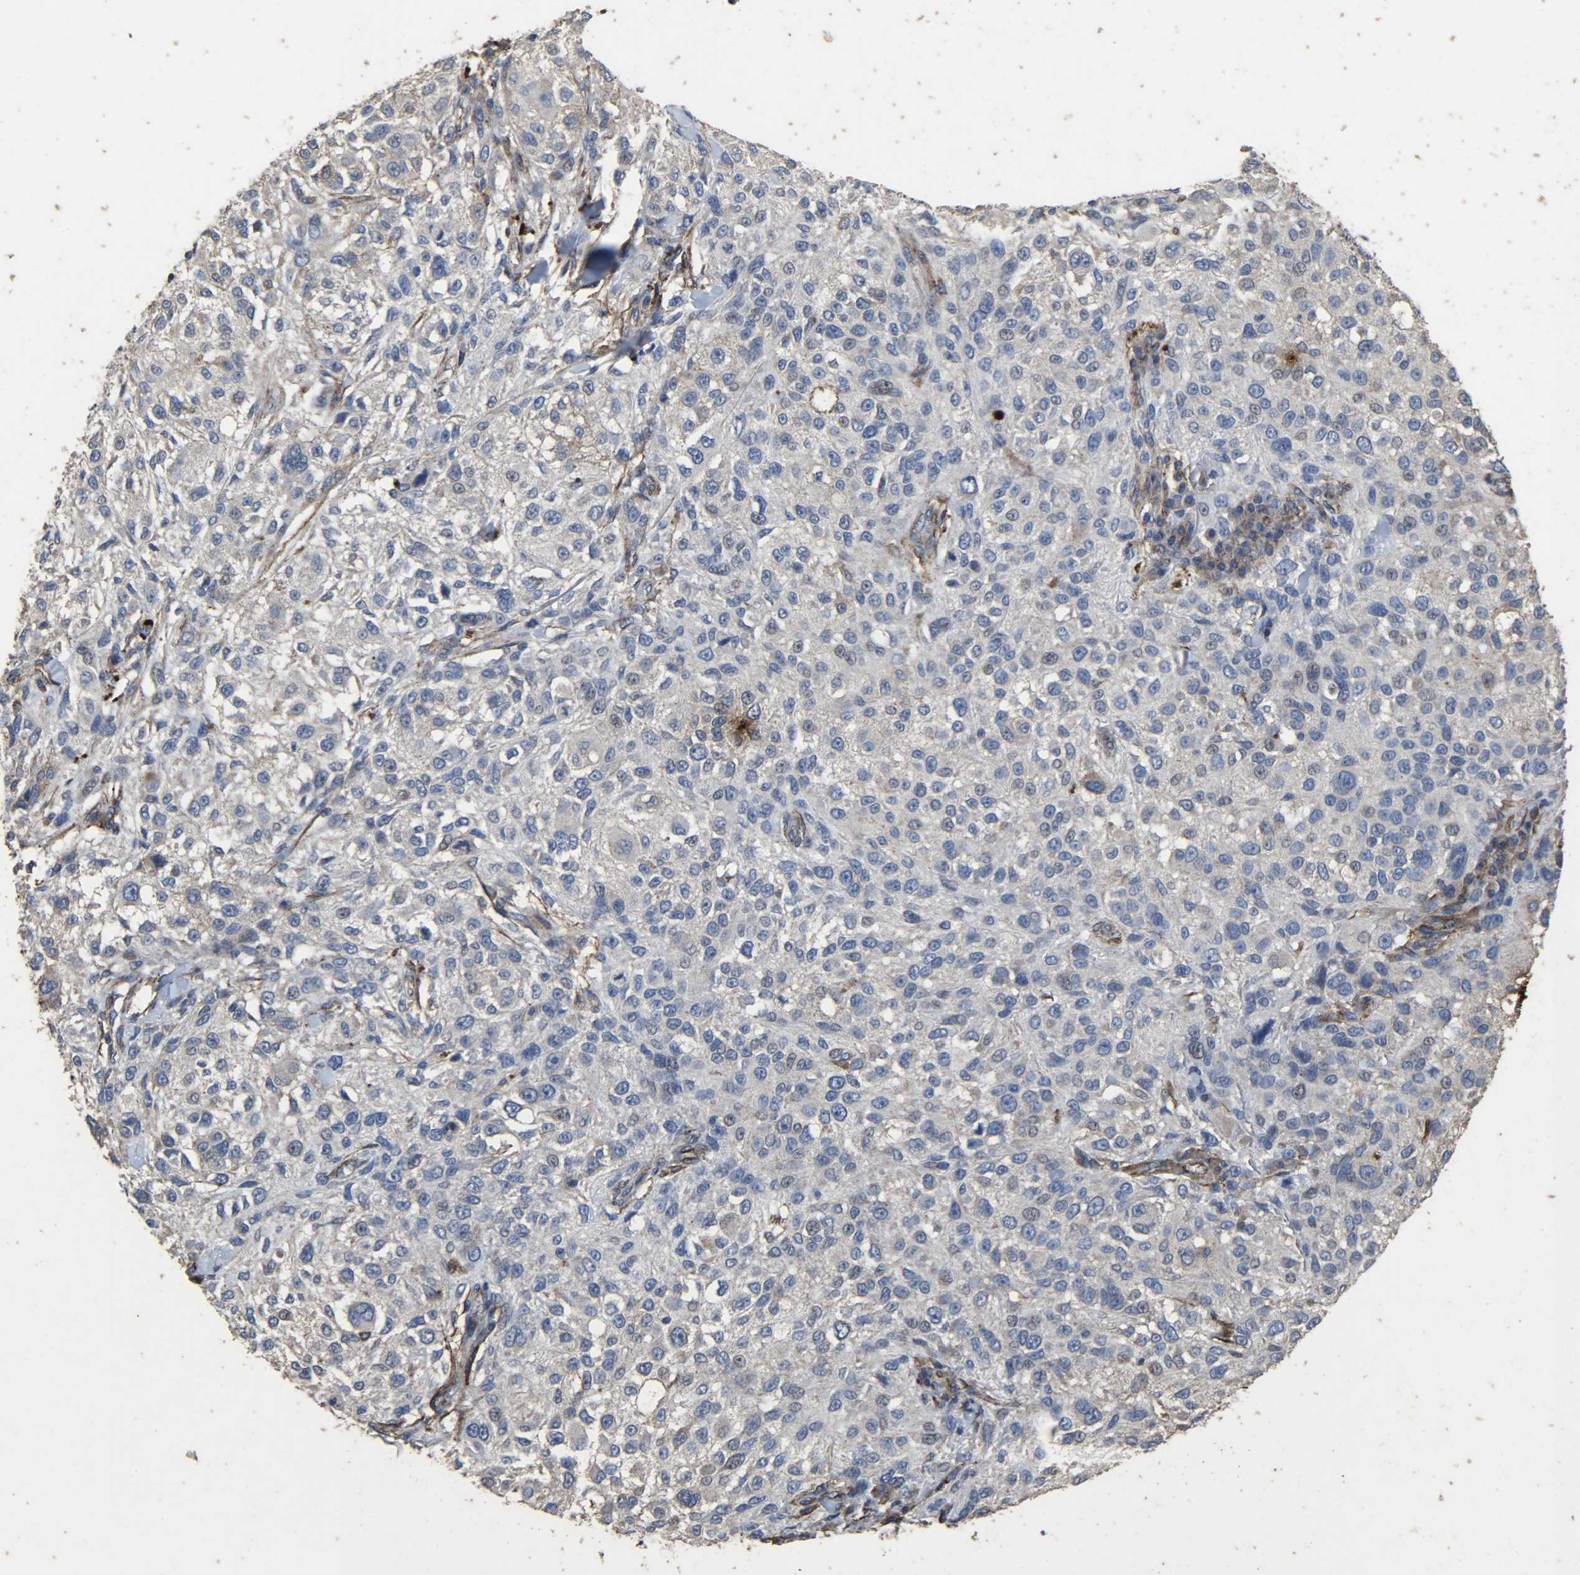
{"staining": {"intensity": "negative", "quantity": "none", "location": "none"}, "tissue": "melanoma", "cell_type": "Tumor cells", "image_type": "cancer", "snomed": [{"axis": "morphology", "description": "Necrosis, NOS"}, {"axis": "morphology", "description": "Malignant melanoma, NOS"}, {"axis": "topography", "description": "Skin"}], "caption": "A high-resolution image shows immunohistochemistry (IHC) staining of melanoma, which displays no significant staining in tumor cells.", "gene": "TPM4", "patient": {"sex": "female", "age": 87}}